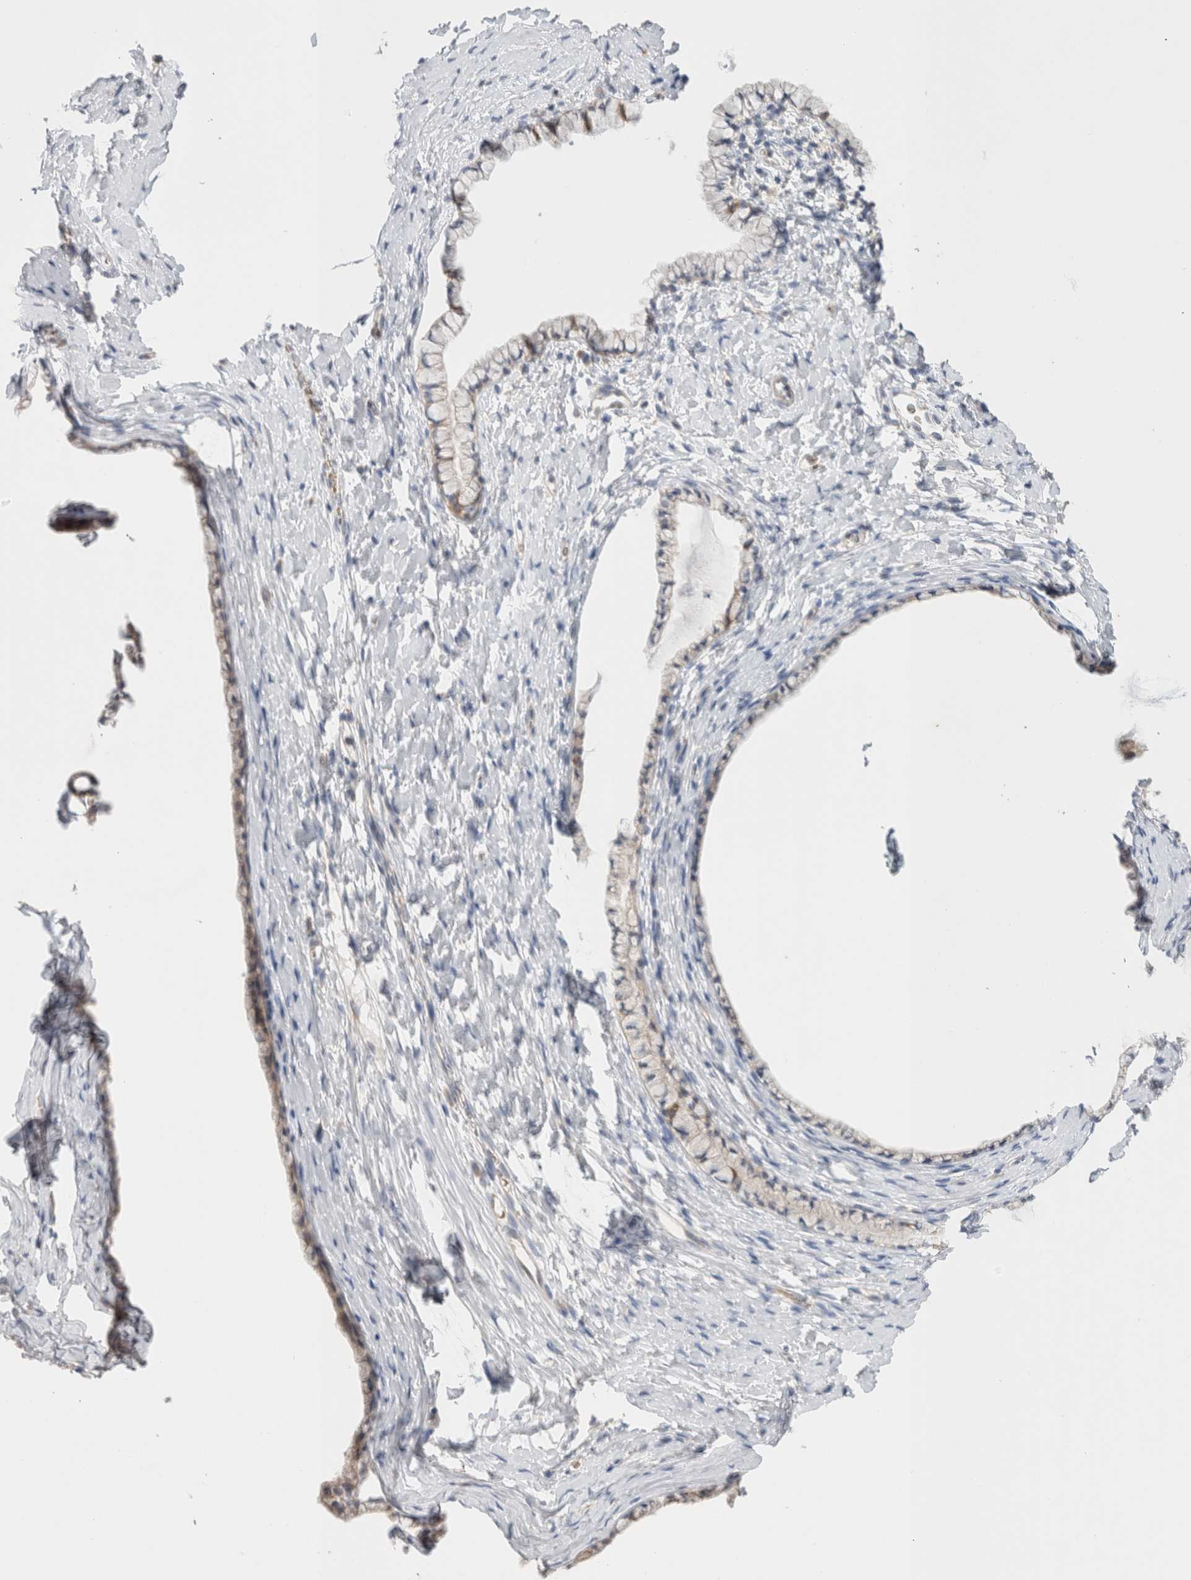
{"staining": {"intensity": "weak", "quantity": ">75%", "location": "cytoplasmic/membranous"}, "tissue": "cervix", "cell_type": "Glandular cells", "image_type": "normal", "snomed": [{"axis": "morphology", "description": "Normal tissue, NOS"}, {"axis": "topography", "description": "Cervix"}], "caption": "DAB (3,3'-diaminobenzidine) immunohistochemical staining of normal human cervix shows weak cytoplasmic/membranous protein staining in about >75% of glandular cells. (IHC, brightfield microscopy, high magnification).", "gene": "NDOR1", "patient": {"sex": "female", "age": 72}}